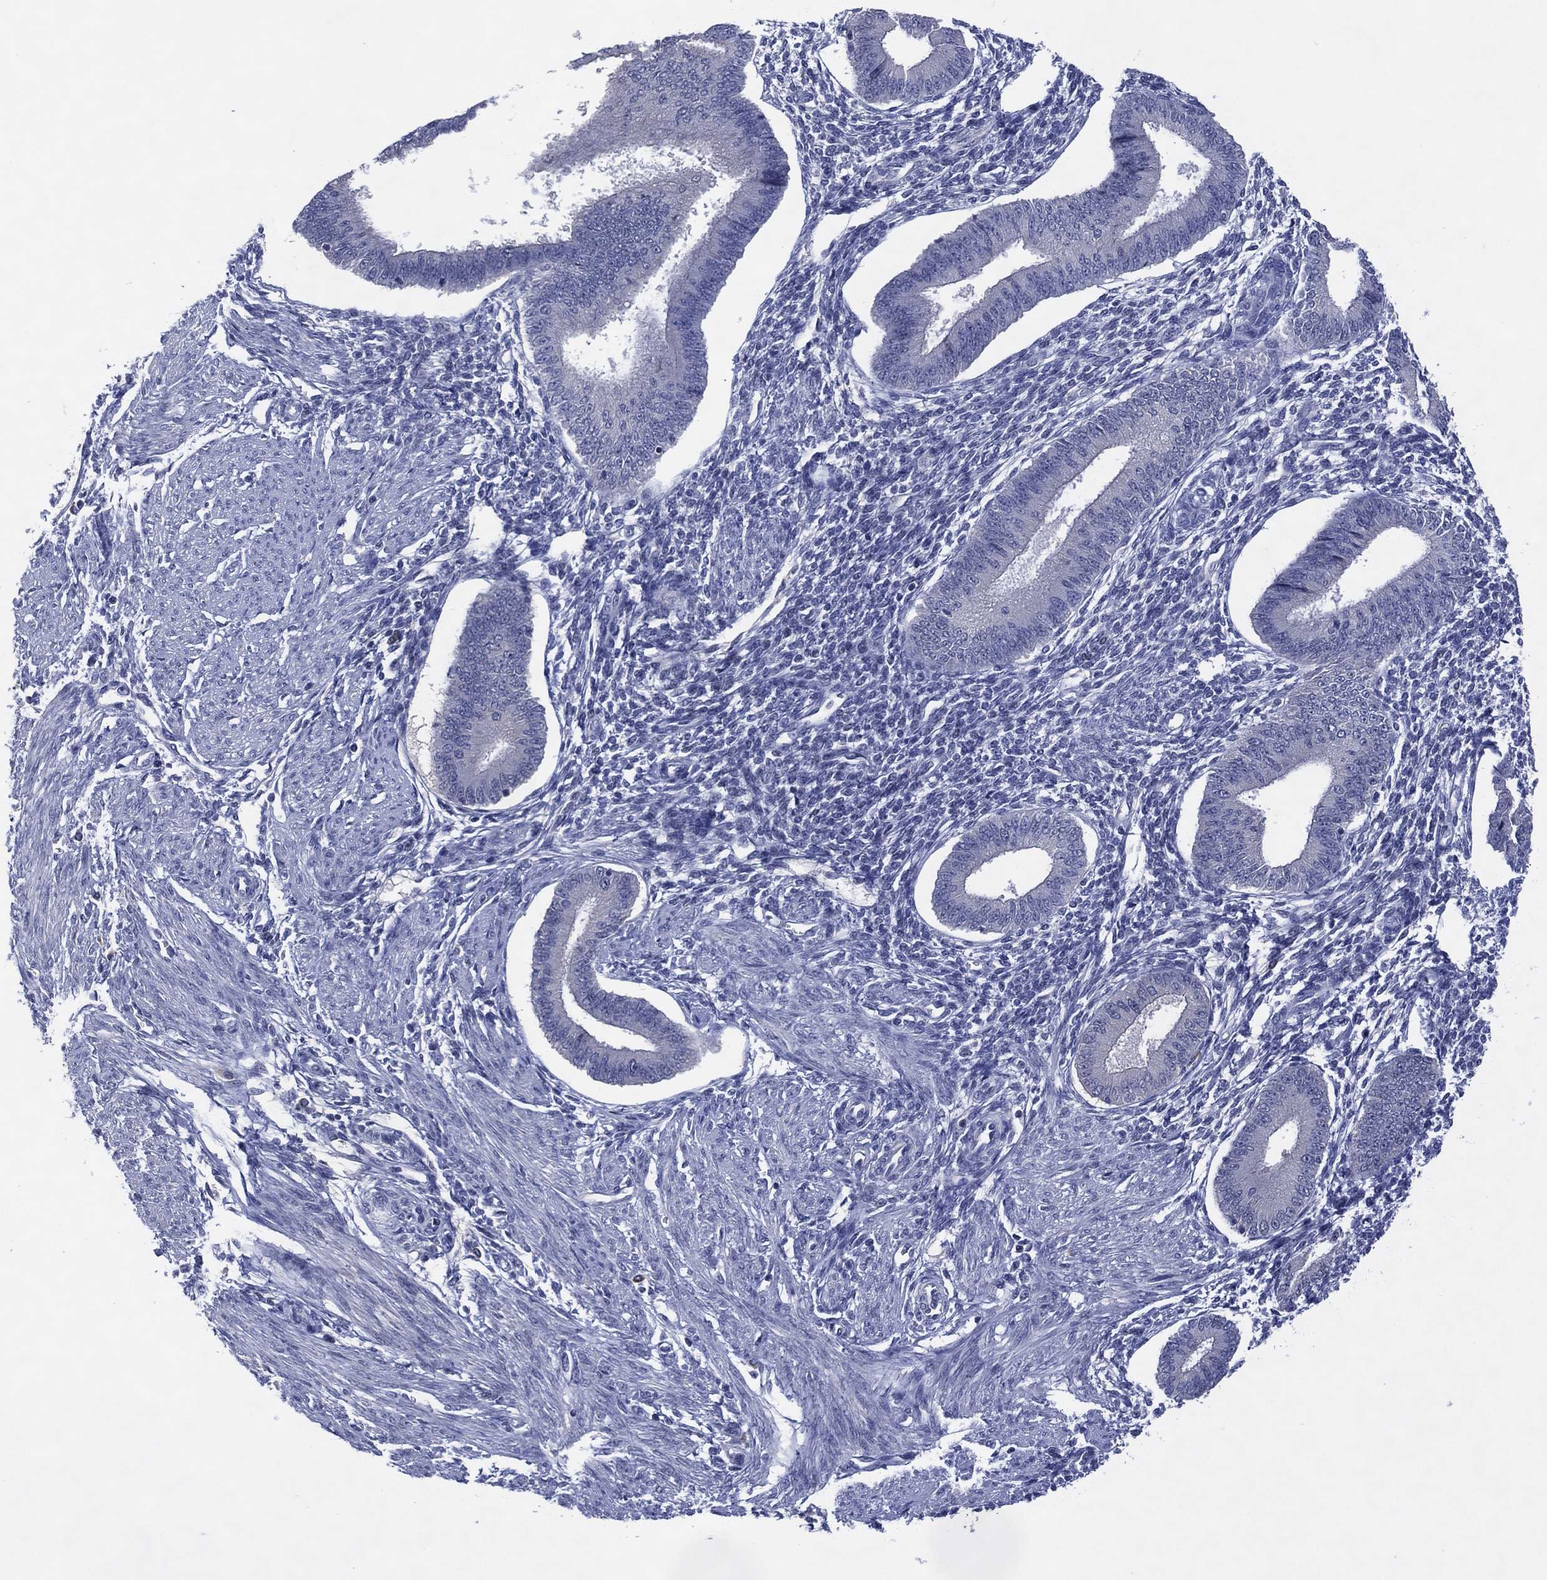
{"staining": {"intensity": "negative", "quantity": "none", "location": "none"}, "tissue": "endometrium", "cell_type": "Cells in endometrial stroma", "image_type": "normal", "snomed": [{"axis": "morphology", "description": "Normal tissue, NOS"}, {"axis": "topography", "description": "Endometrium"}], "caption": "The photomicrograph shows no significant staining in cells in endometrial stroma of endometrium.", "gene": "USP26", "patient": {"sex": "female", "age": 39}}